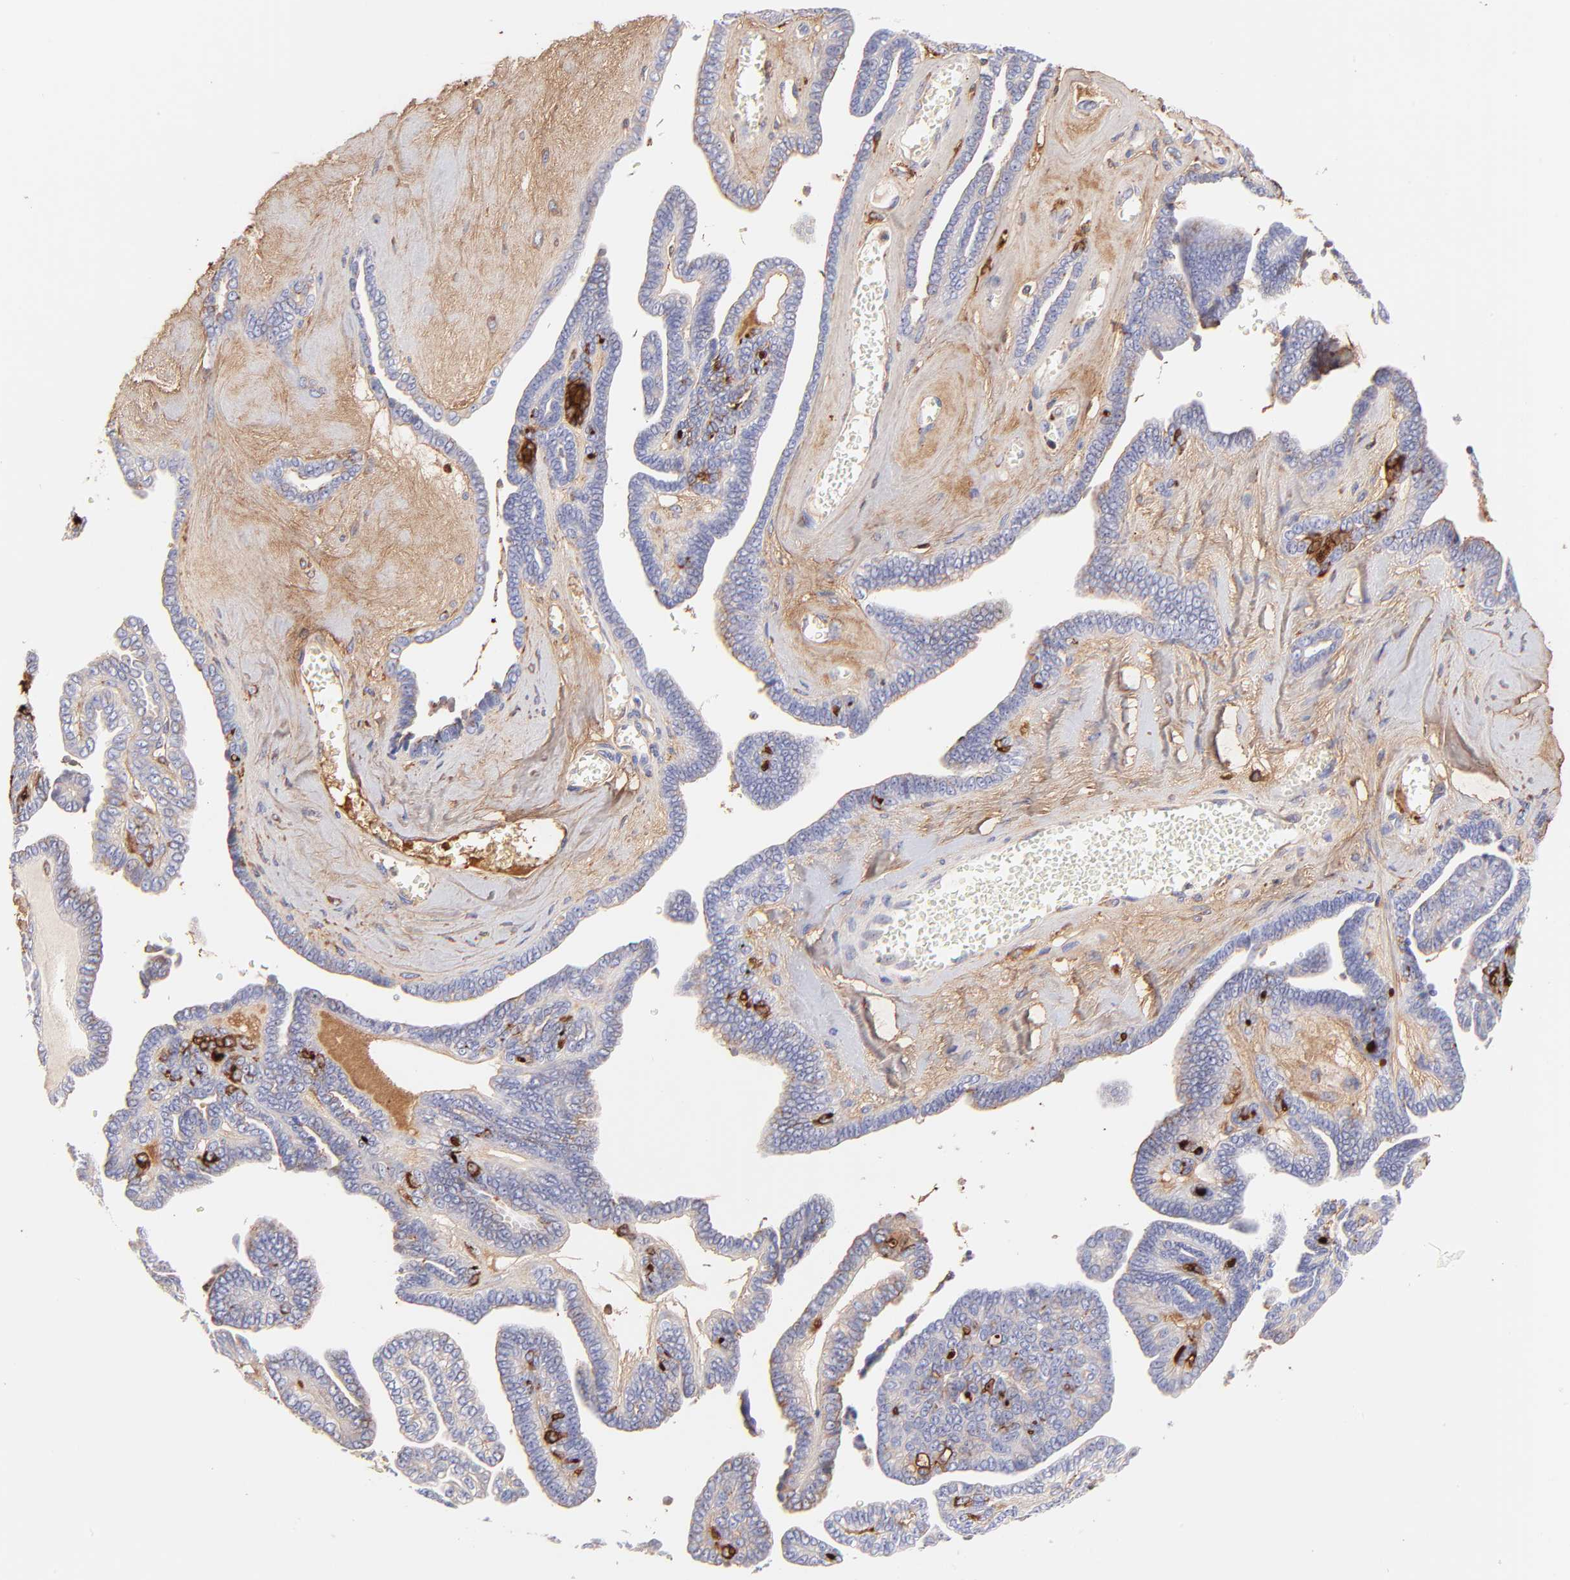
{"staining": {"intensity": "negative", "quantity": "none", "location": "none"}, "tissue": "ovarian cancer", "cell_type": "Tumor cells", "image_type": "cancer", "snomed": [{"axis": "morphology", "description": "Cystadenocarcinoma, serous, NOS"}, {"axis": "topography", "description": "Ovary"}], "caption": "This micrograph is of serous cystadenocarcinoma (ovarian) stained with immunohistochemistry (IHC) to label a protein in brown with the nuclei are counter-stained blue. There is no expression in tumor cells.", "gene": "BGN", "patient": {"sex": "female", "age": 71}}